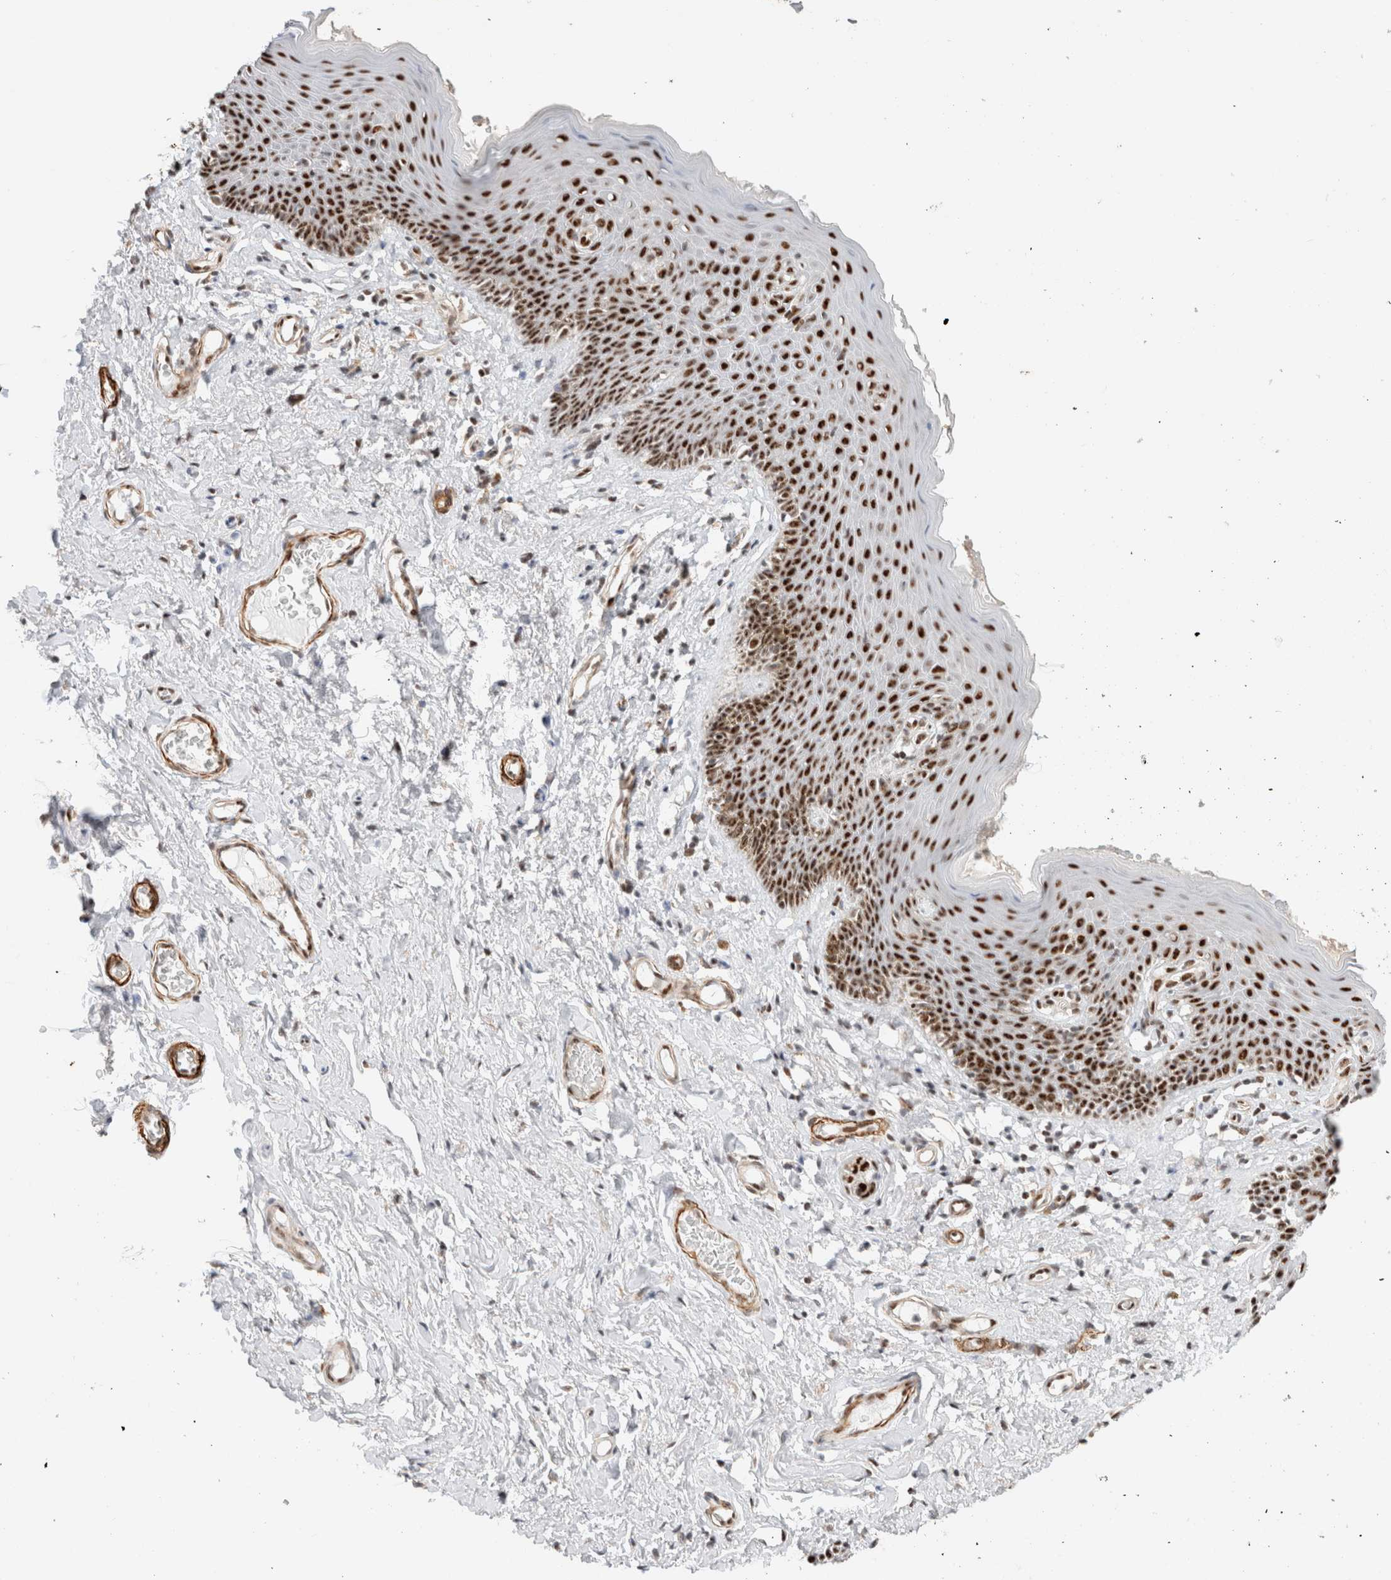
{"staining": {"intensity": "strong", "quantity": ">75%", "location": "nuclear"}, "tissue": "skin", "cell_type": "Epidermal cells", "image_type": "normal", "snomed": [{"axis": "morphology", "description": "Normal tissue, NOS"}, {"axis": "topography", "description": "Vulva"}], "caption": "Skin stained with a protein marker reveals strong staining in epidermal cells.", "gene": "ID3", "patient": {"sex": "female", "age": 66}}